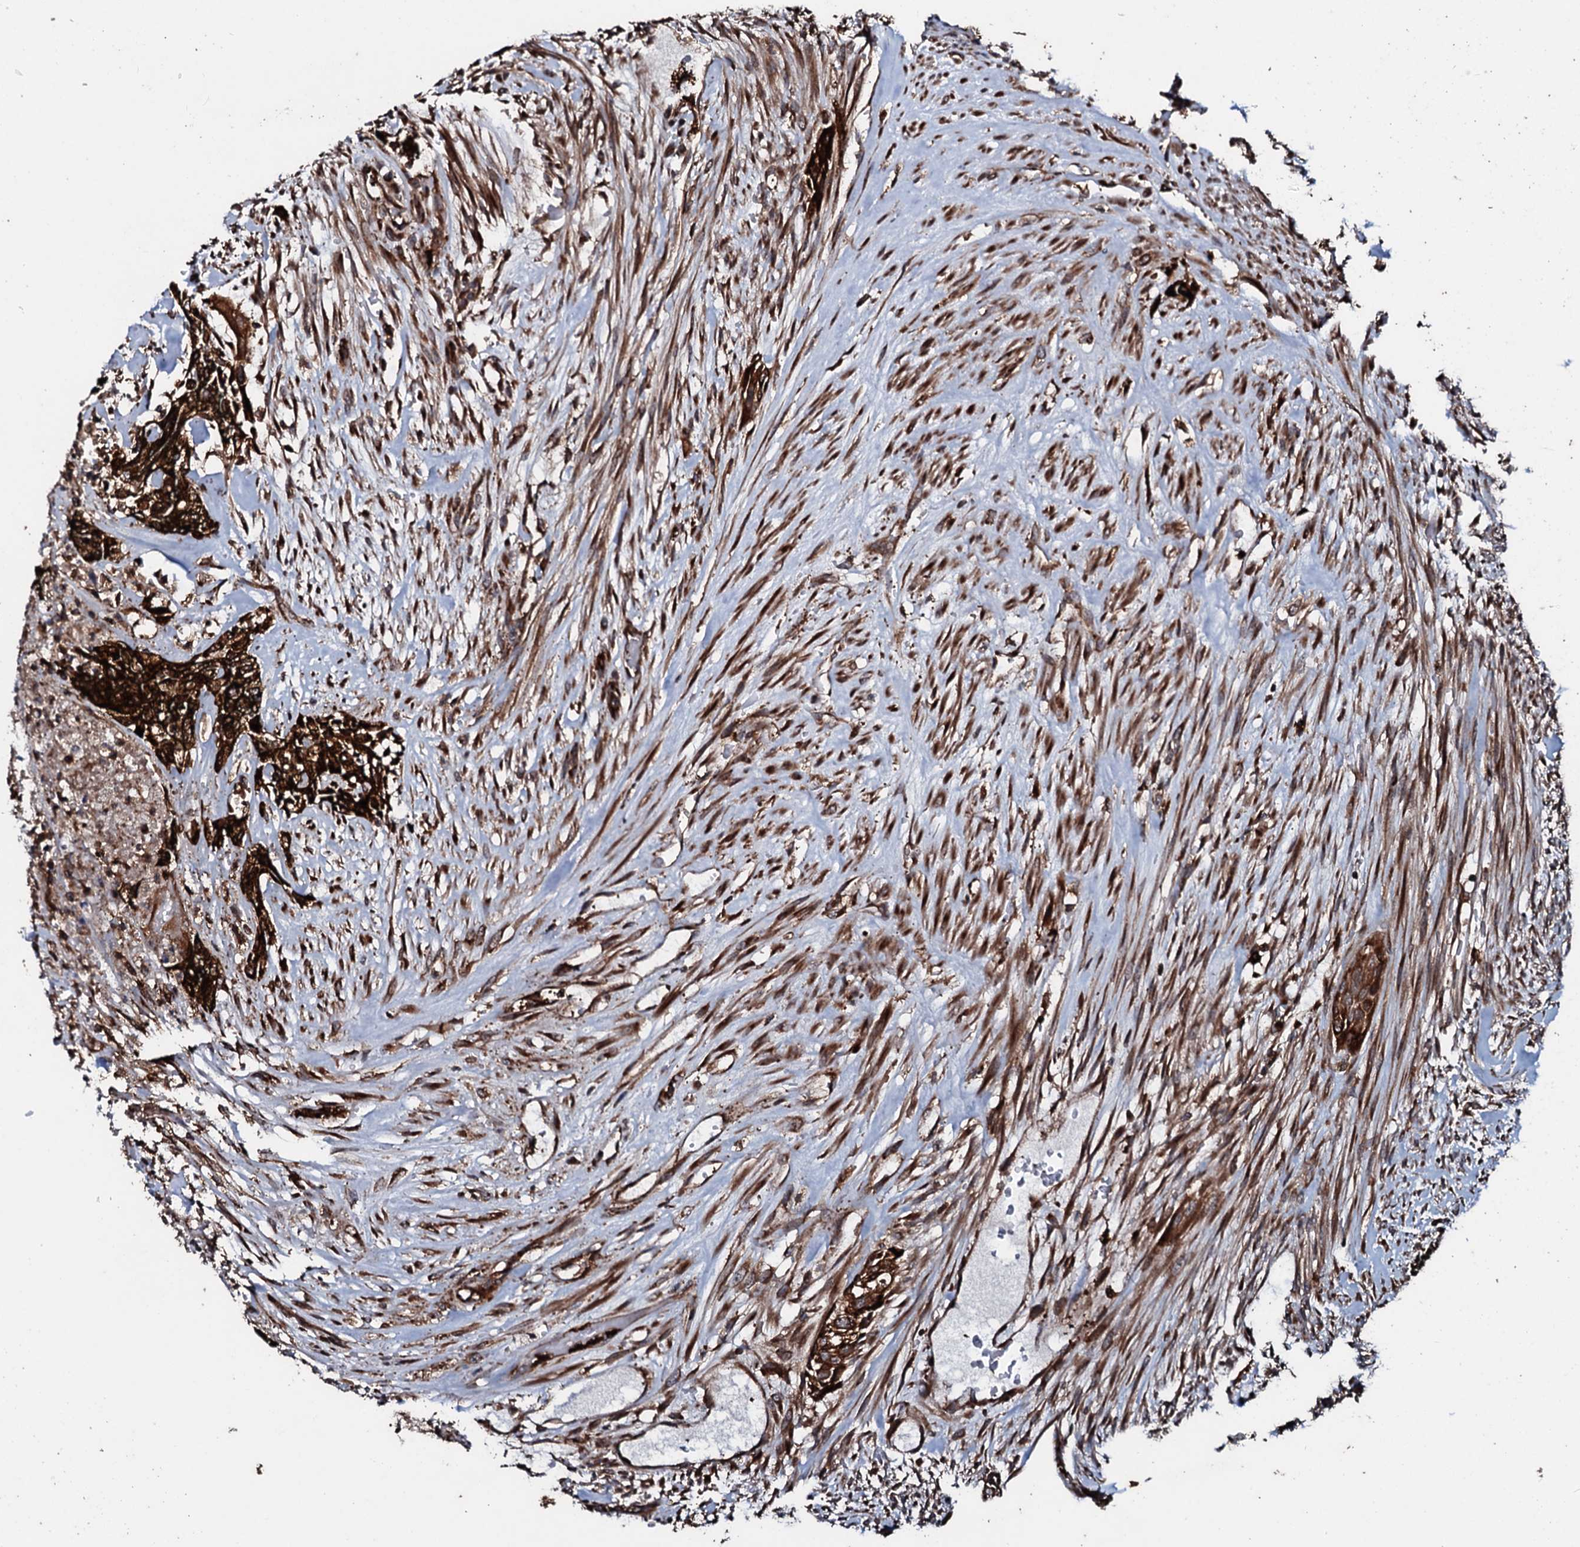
{"staining": {"intensity": "strong", "quantity": ">75%", "location": "cytoplasmic/membranous"}, "tissue": "urothelial cancer", "cell_type": "Tumor cells", "image_type": "cancer", "snomed": [{"axis": "morphology", "description": "Urothelial carcinoma, High grade"}, {"axis": "topography", "description": "Urinary bladder"}], "caption": "High-magnification brightfield microscopy of urothelial carcinoma (high-grade) stained with DAB (brown) and counterstained with hematoxylin (blue). tumor cells exhibit strong cytoplasmic/membranous staining is appreciated in about>75% of cells. (IHC, brightfield microscopy, high magnification).", "gene": "SDHAF2", "patient": {"sex": "male", "age": 35}}